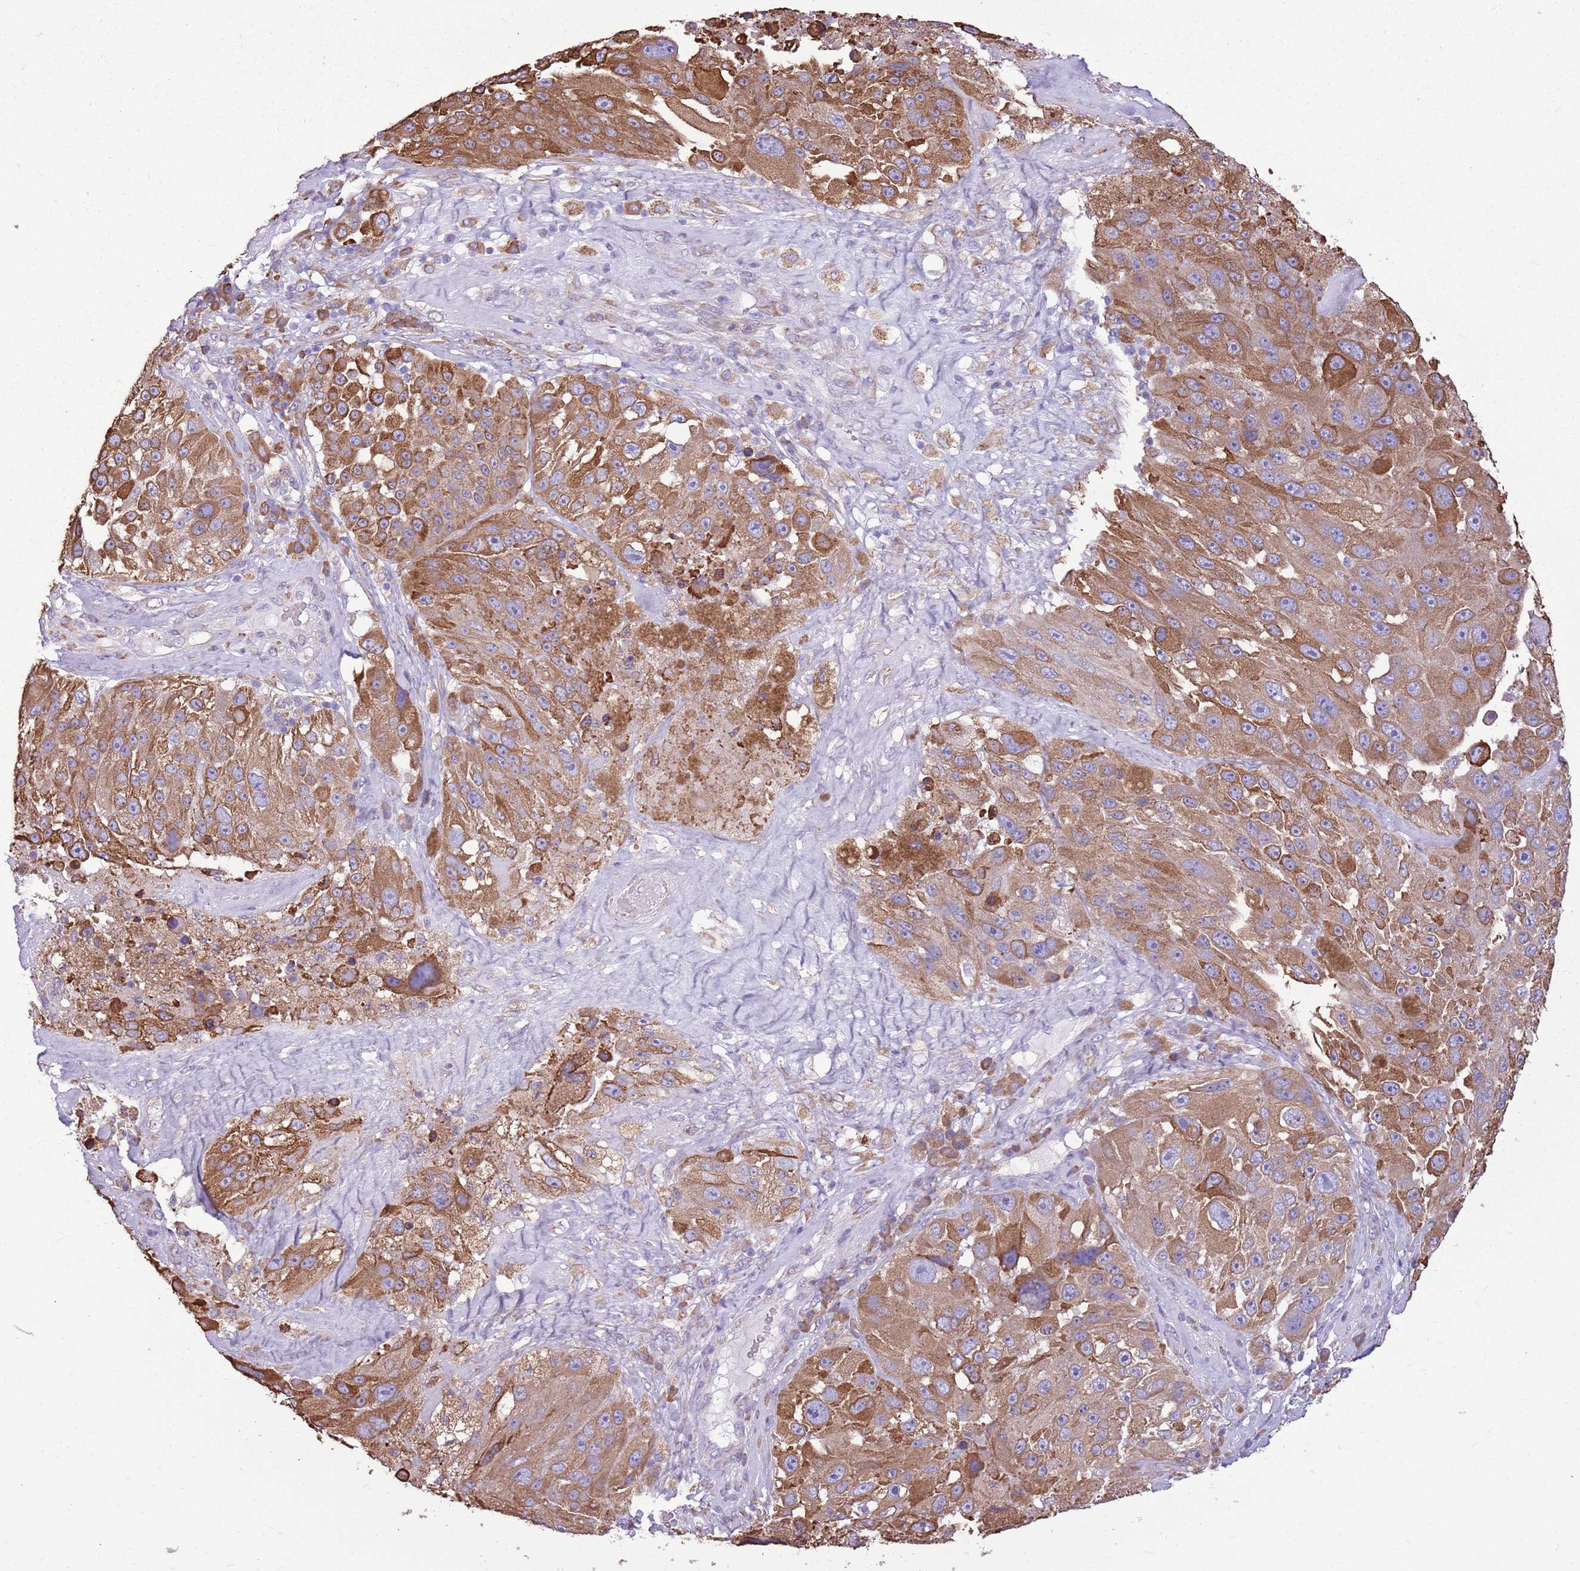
{"staining": {"intensity": "moderate", "quantity": ">75%", "location": "cytoplasmic/membranous"}, "tissue": "melanoma", "cell_type": "Tumor cells", "image_type": "cancer", "snomed": [{"axis": "morphology", "description": "Malignant melanoma, Metastatic site"}, {"axis": "topography", "description": "Lymph node"}], "caption": "A photomicrograph of malignant melanoma (metastatic site) stained for a protein exhibits moderate cytoplasmic/membranous brown staining in tumor cells. The staining is performed using DAB (3,3'-diaminobenzidine) brown chromogen to label protein expression. The nuclei are counter-stained blue using hematoxylin.", "gene": "KCTD19", "patient": {"sex": "male", "age": 62}}